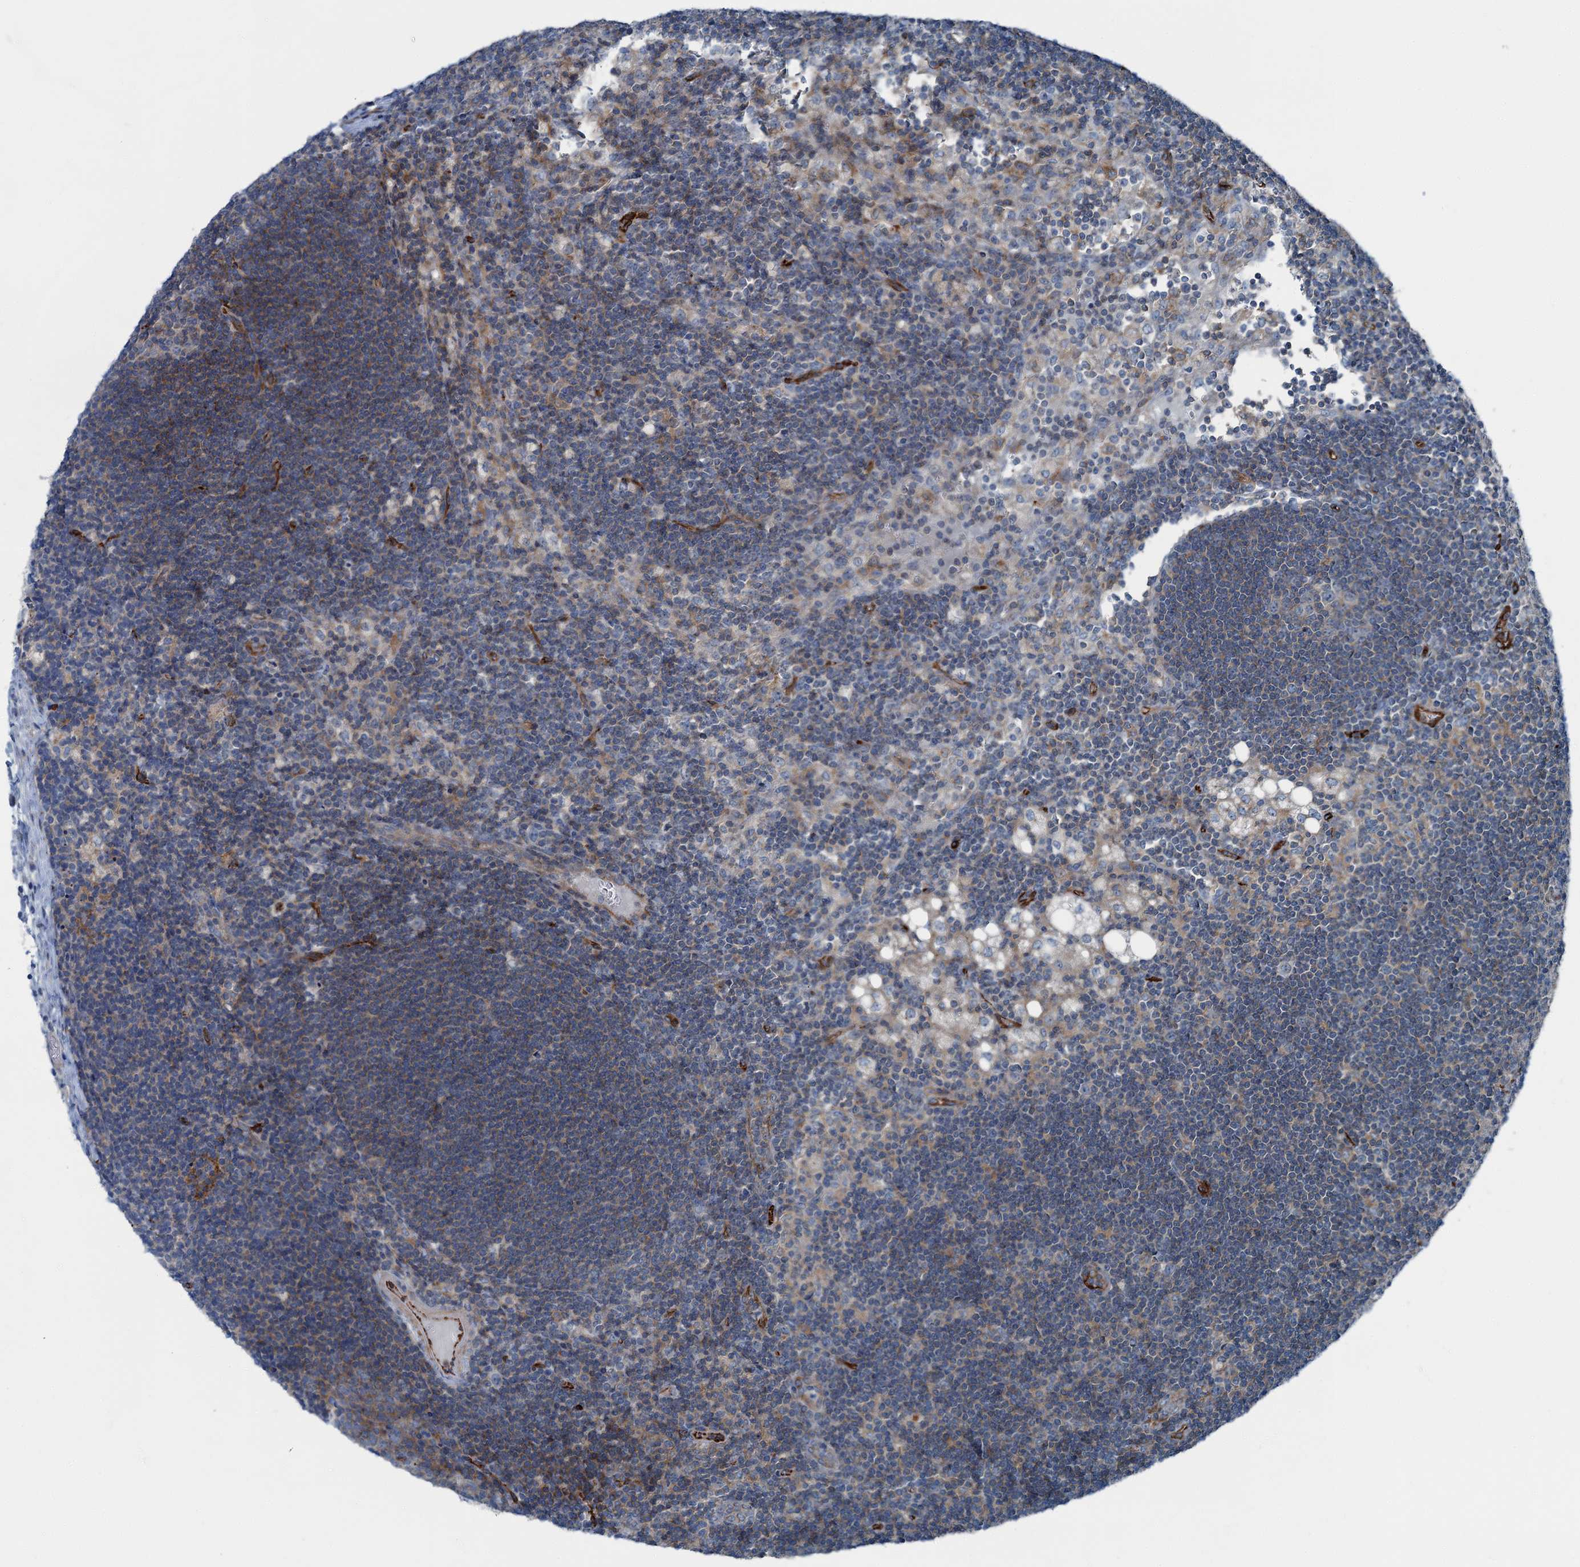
{"staining": {"intensity": "weak", "quantity": "<25%", "location": "cytoplasmic/membranous"}, "tissue": "lymph node", "cell_type": "Germinal center cells", "image_type": "normal", "snomed": [{"axis": "morphology", "description": "Normal tissue, NOS"}, {"axis": "topography", "description": "Lymph node"}], "caption": "This is a photomicrograph of IHC staining of benign lymph node, which shows no expression in germinal center cells.", "gene": "AXL", "patient": {"sex": "male", "age": 24}}